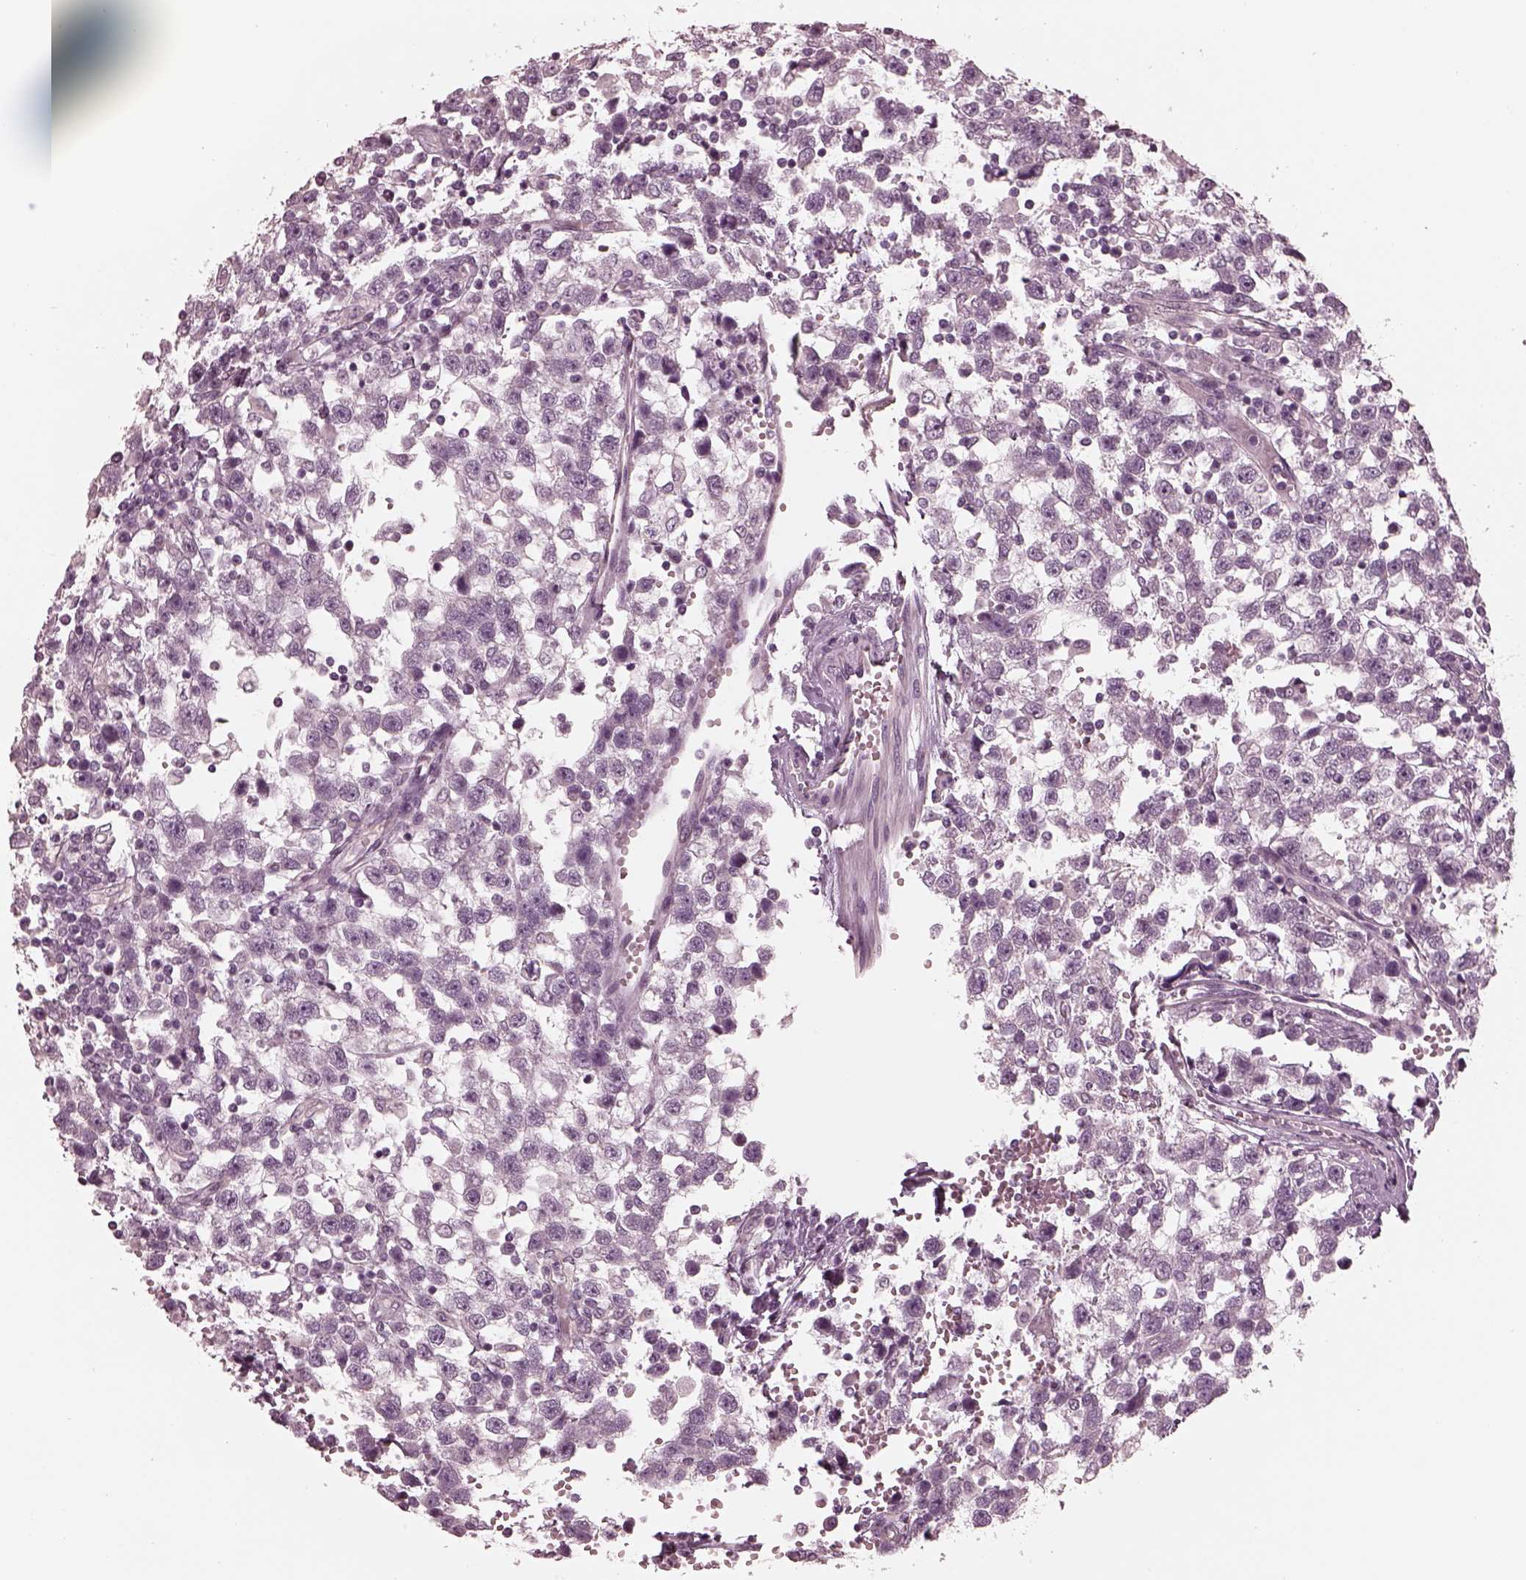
{"staining": {"intensity": "negative", "quantity": "none", "location": "none"}, "tissue": "testis cancer", "cell_type": "Tumor cells", "image_type": "cancer", "snomed": [{"axis": "morphology", "description": "Seminoma, NOS"}, {"axis": "topography", "description": "Testis"}], "caption": "An image of human testis cancer (seminoma) is negative for staining in tumor cells. The staining is performed using DAB brown chromogen with nuclei counter-stained in using hematoxylin.", "gene": "KIF6", "patient": {"sex": "male", "age": 34}}